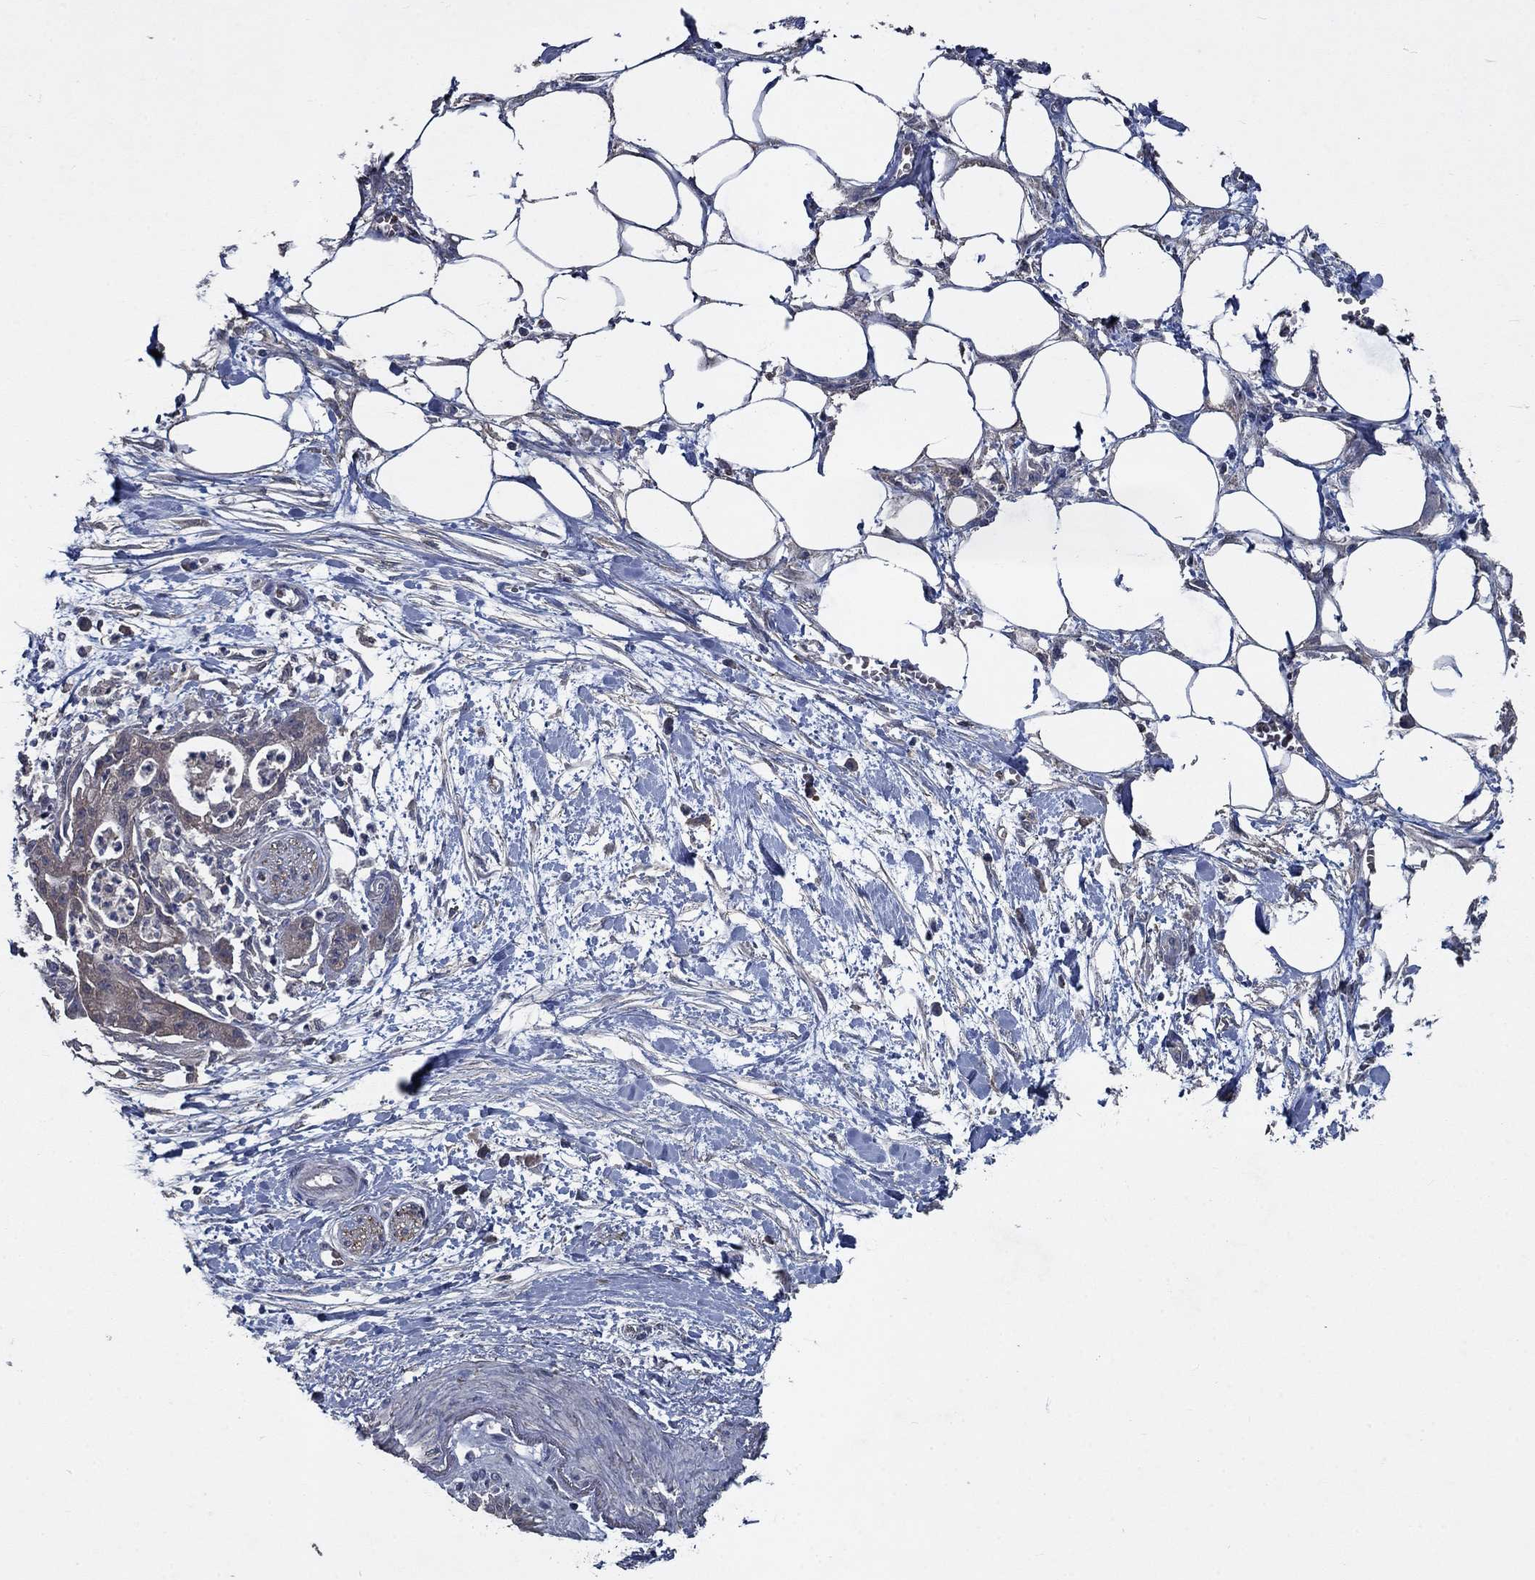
{"staining": {"intensity": "moderate", "quantity": "25%-75%", "location": "cytoplasmic/membranous"}, "tissue": "pancreatic cancer", "cell_type": "Tumor cells", "image_type": "cancer", "snomed": [{"axis": "morphology", "description": "Normal tissue, NOS"}, {"axis": "morphology", "description": "Adenocarcinoma, NOS"}, {"axis": "topography", "description": "Lymph node"}, {"axis": "topography", "description": "Pancreas"}], "caption": "This micrograph displays pancreatic cancer stained with immunohistochemistry to label a protein in brown. The cytoplasmic/membranous of tumor cells show moderate positivity for the protein. Nuclei are counter-stained blue.", "gene": "SLC44A1", "patient": {"sex": "female", "age": 58}}